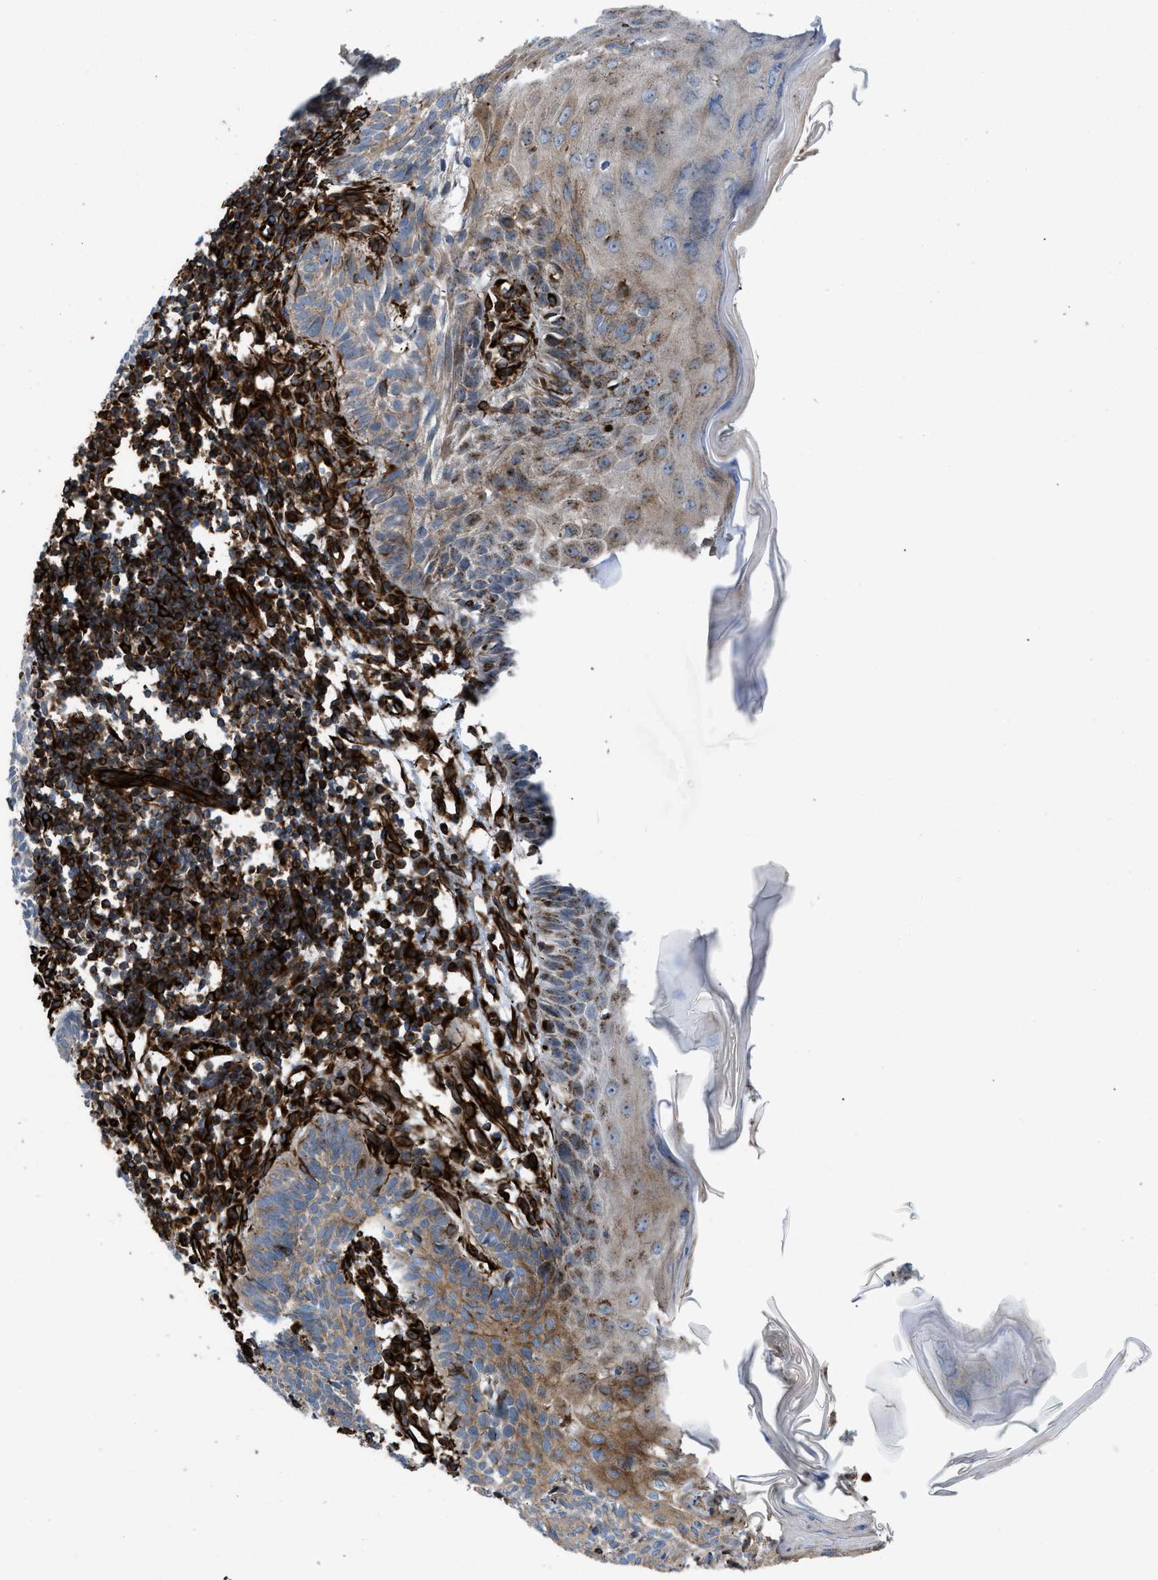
{"staining": {"intensity": "moderate", "quantity": "25%-75%", "location": "cytoplasmic/membranous"}, "tissue": "skin cancer", "cell_type": "Tumor cells", "image_type": "cancer", "snomed": [{"axis": "morphology", "description": "Basal cell carcinoma"}, {"axis": "topography", "description": "Skin"}], "caption": "Moderate cytoplasmic/membranous protein staining is appreciated in approximately 25%-75% of tumor cells in basal cell carcinoma (skin).", "gene": "PTPRE", "patient": {"sex": "male", "age": 60}}